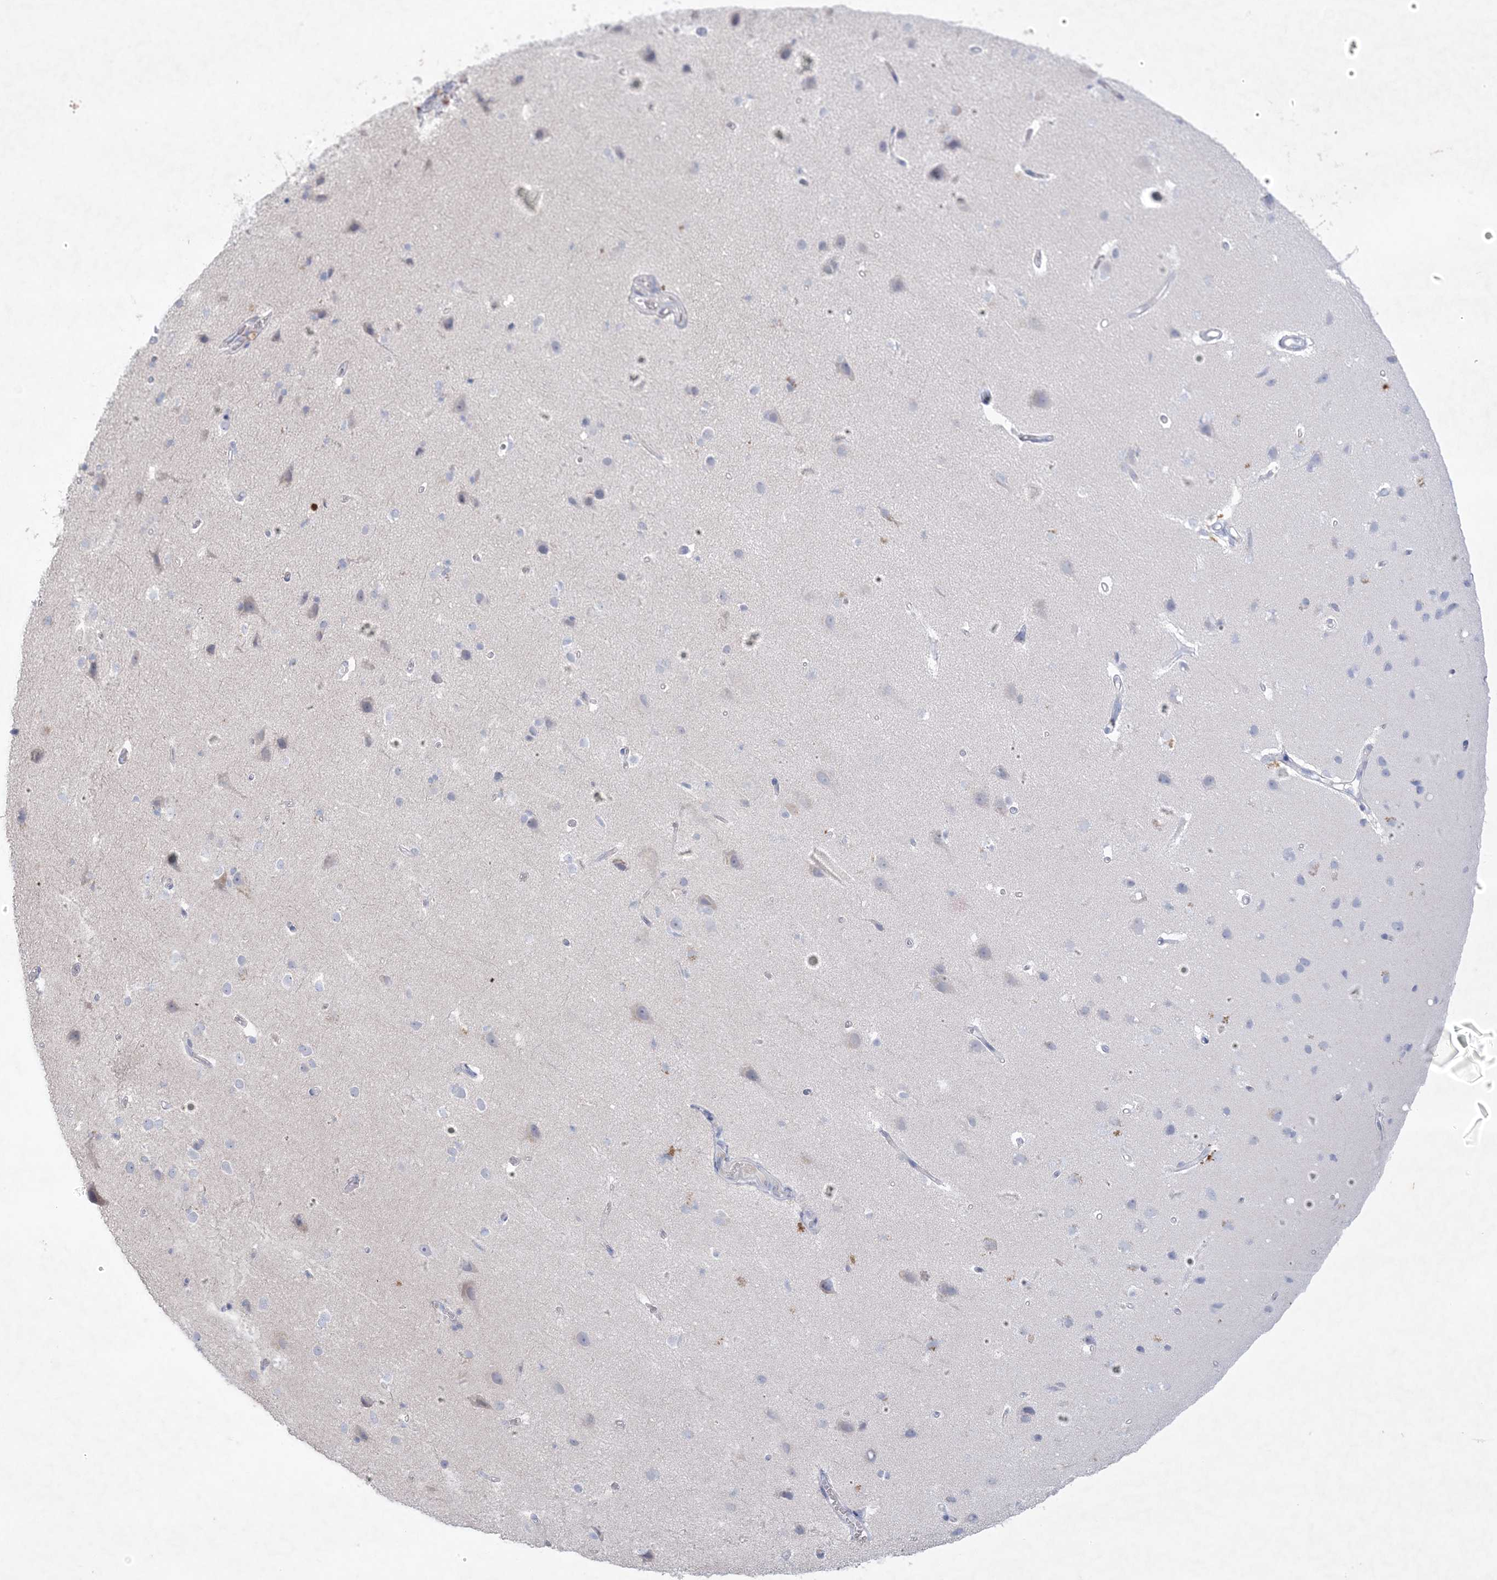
{"staining": {"intensity": "negative", "quantity": "none", "location": "none"}, "tissue": "cerebral cortex", "cell_type": "Endothelial cells", "image_type": "normal", "snomed": [{"axis": "morphology", "description": "Normal tissue, NOS"}, {"axis": "topography", "description": "Cerebral cortex"}], "caption": "Immunohistochemical staining of benign human cerebral cortex shows no significant expression in endothelial cells.", "gene": "KCTD6", "patient": {"sex": "male", "age": 34}}